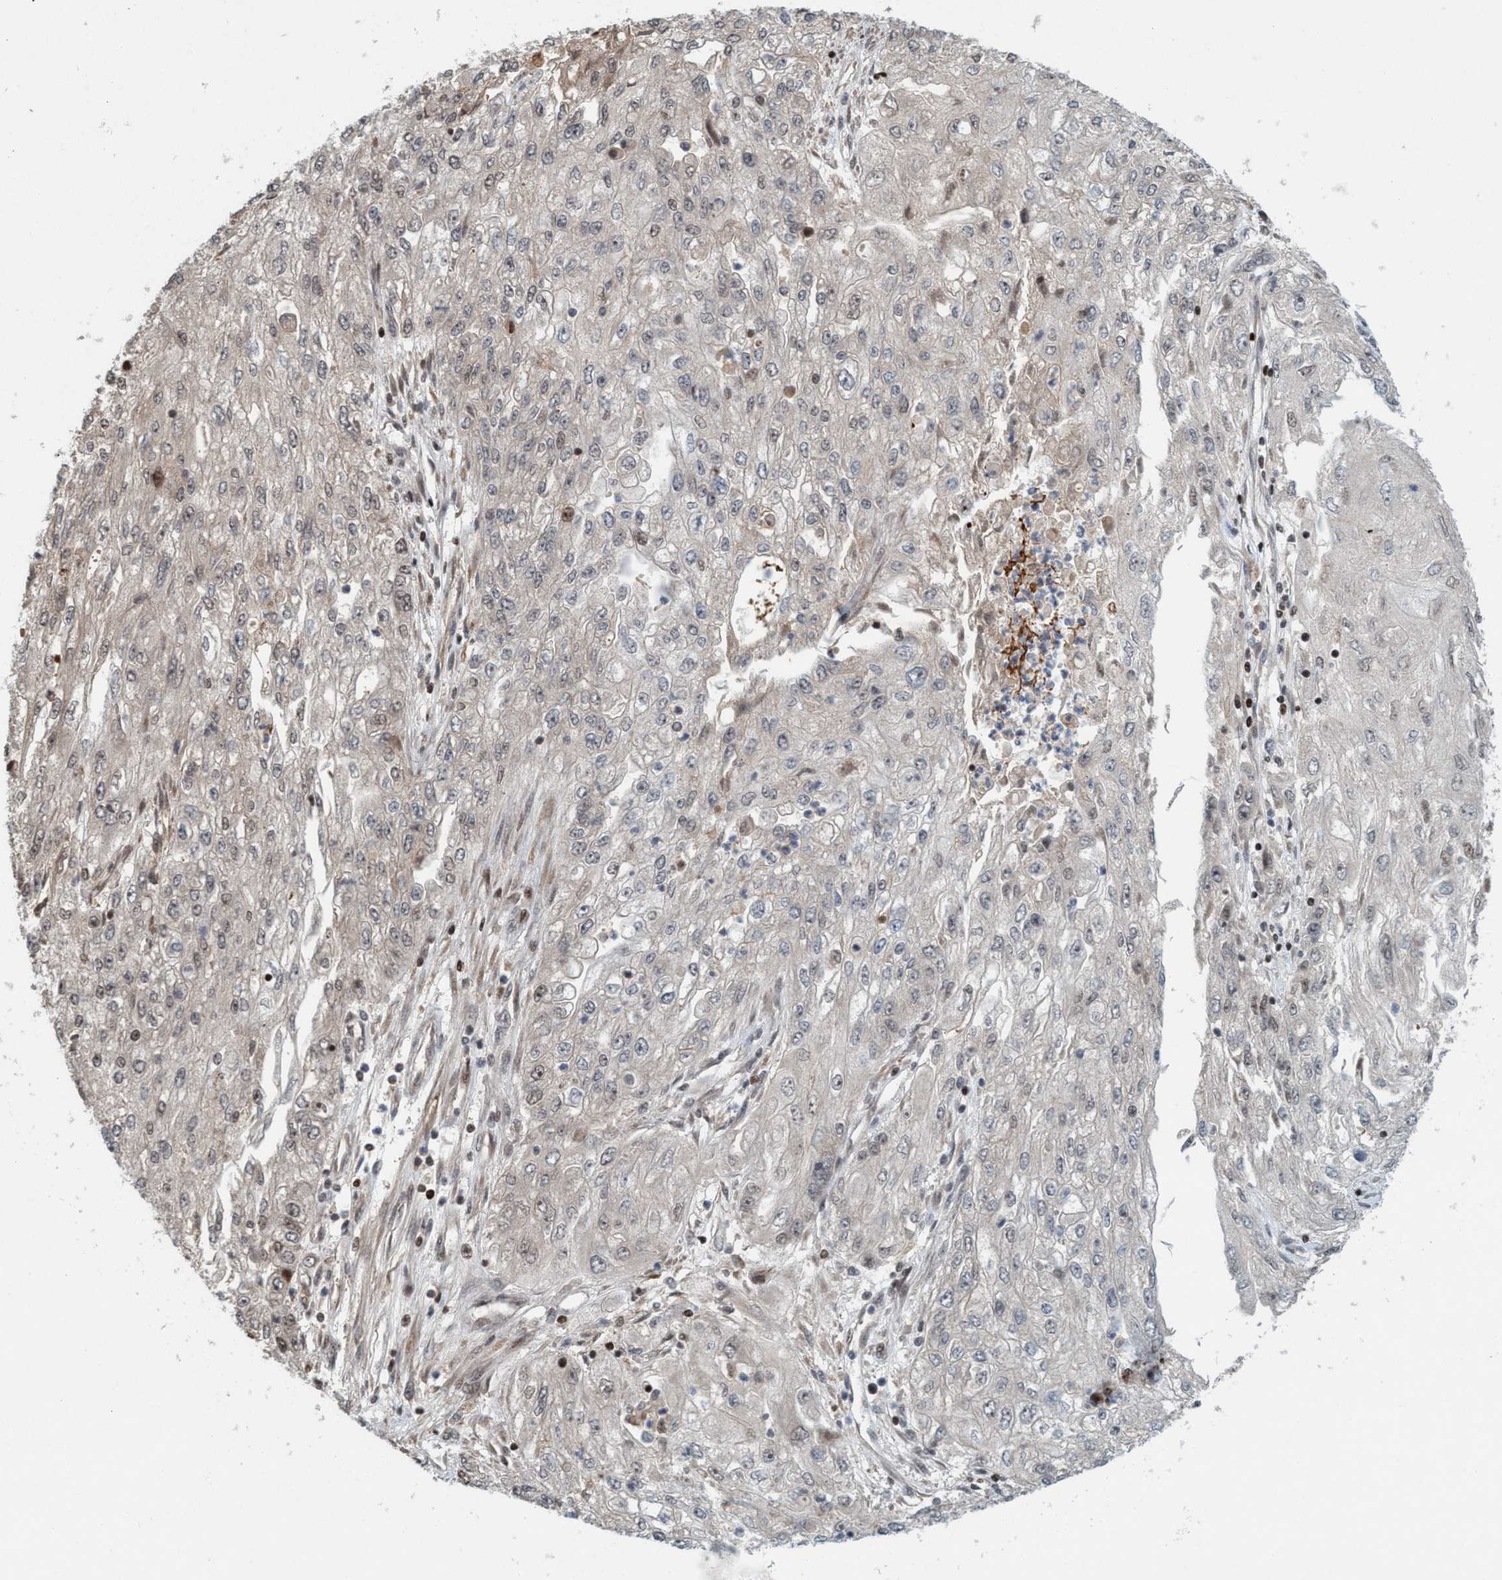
{"staining": {"intensity": "weak", "quantity": "<25%", "location": "nuclear"}, "tissue": "endometrial cancer", "cell_type": "Tumor cells", "image_type": "cancer", "snomed": [{"axis": "morphology", "description": "Adenocarcinoma, NOS"}, {"axis": "topography", "description": "Endometrium"}], "caption": "Endometrial cancer (adenocarcinoma) was stained to show a protein in brown. There is no significant staining in tumor cells.", "gene": "SMCR8", "patient": {"sex": "female", "age": 49}}